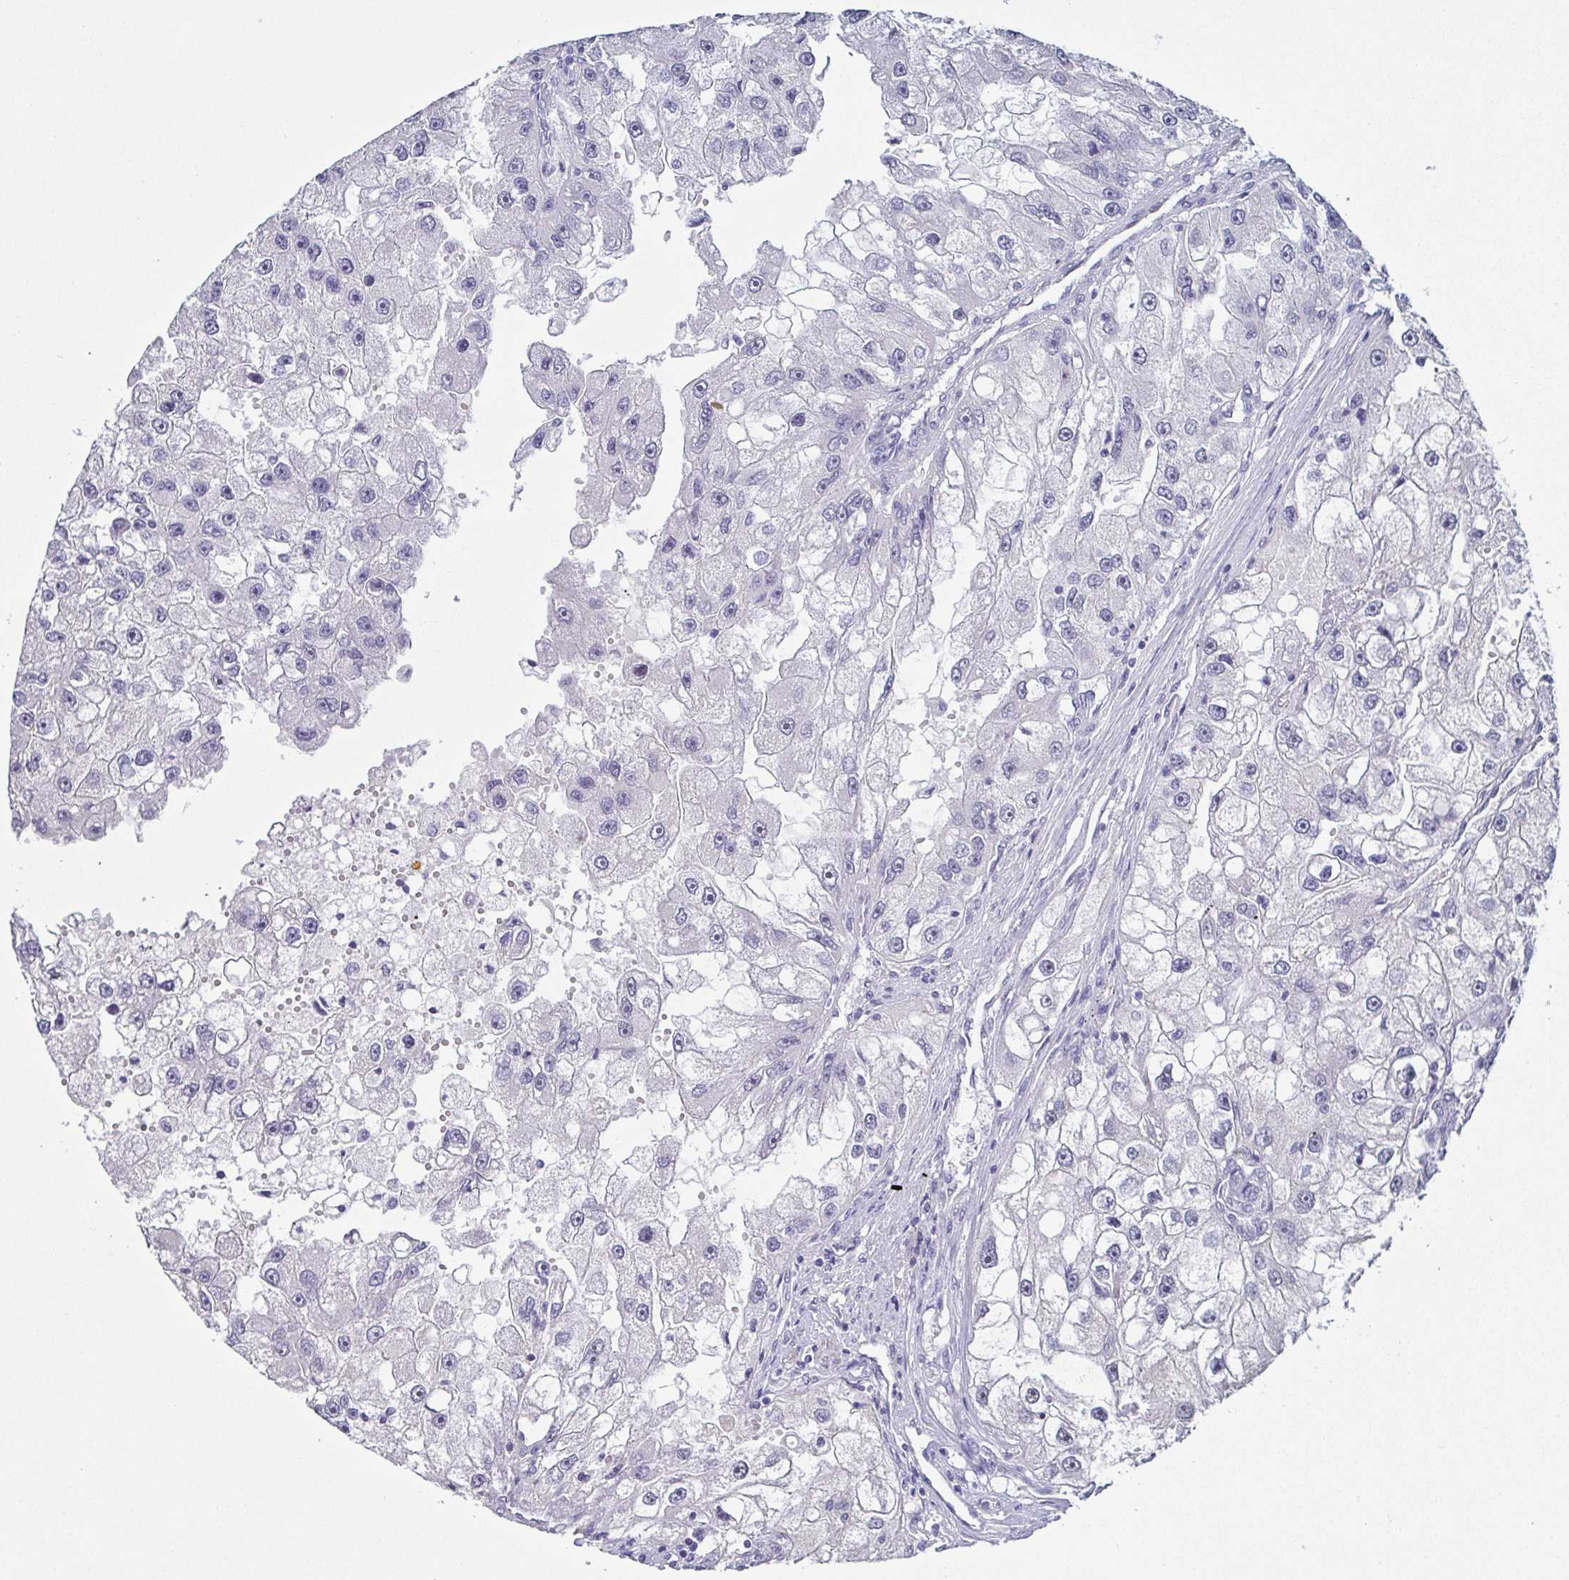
{"staining": {"intensity": "negative", "quantity": "none", "location": "none"}, "tissue": "renal cancer", "cell_type": "Tumor cells", "image_type": "cancer", "snomed": [{"axis": "morphology", "description": "Adenocarcinoma, NOS"}, {"axis": "topography", "description": "Kidney"}], "caption": "Immunohistochemical staining of renal cancer demonstrates no significant expression in tumor cells.", "gene": "NEFH", "patient": {"sex": "male", "age": 63}}